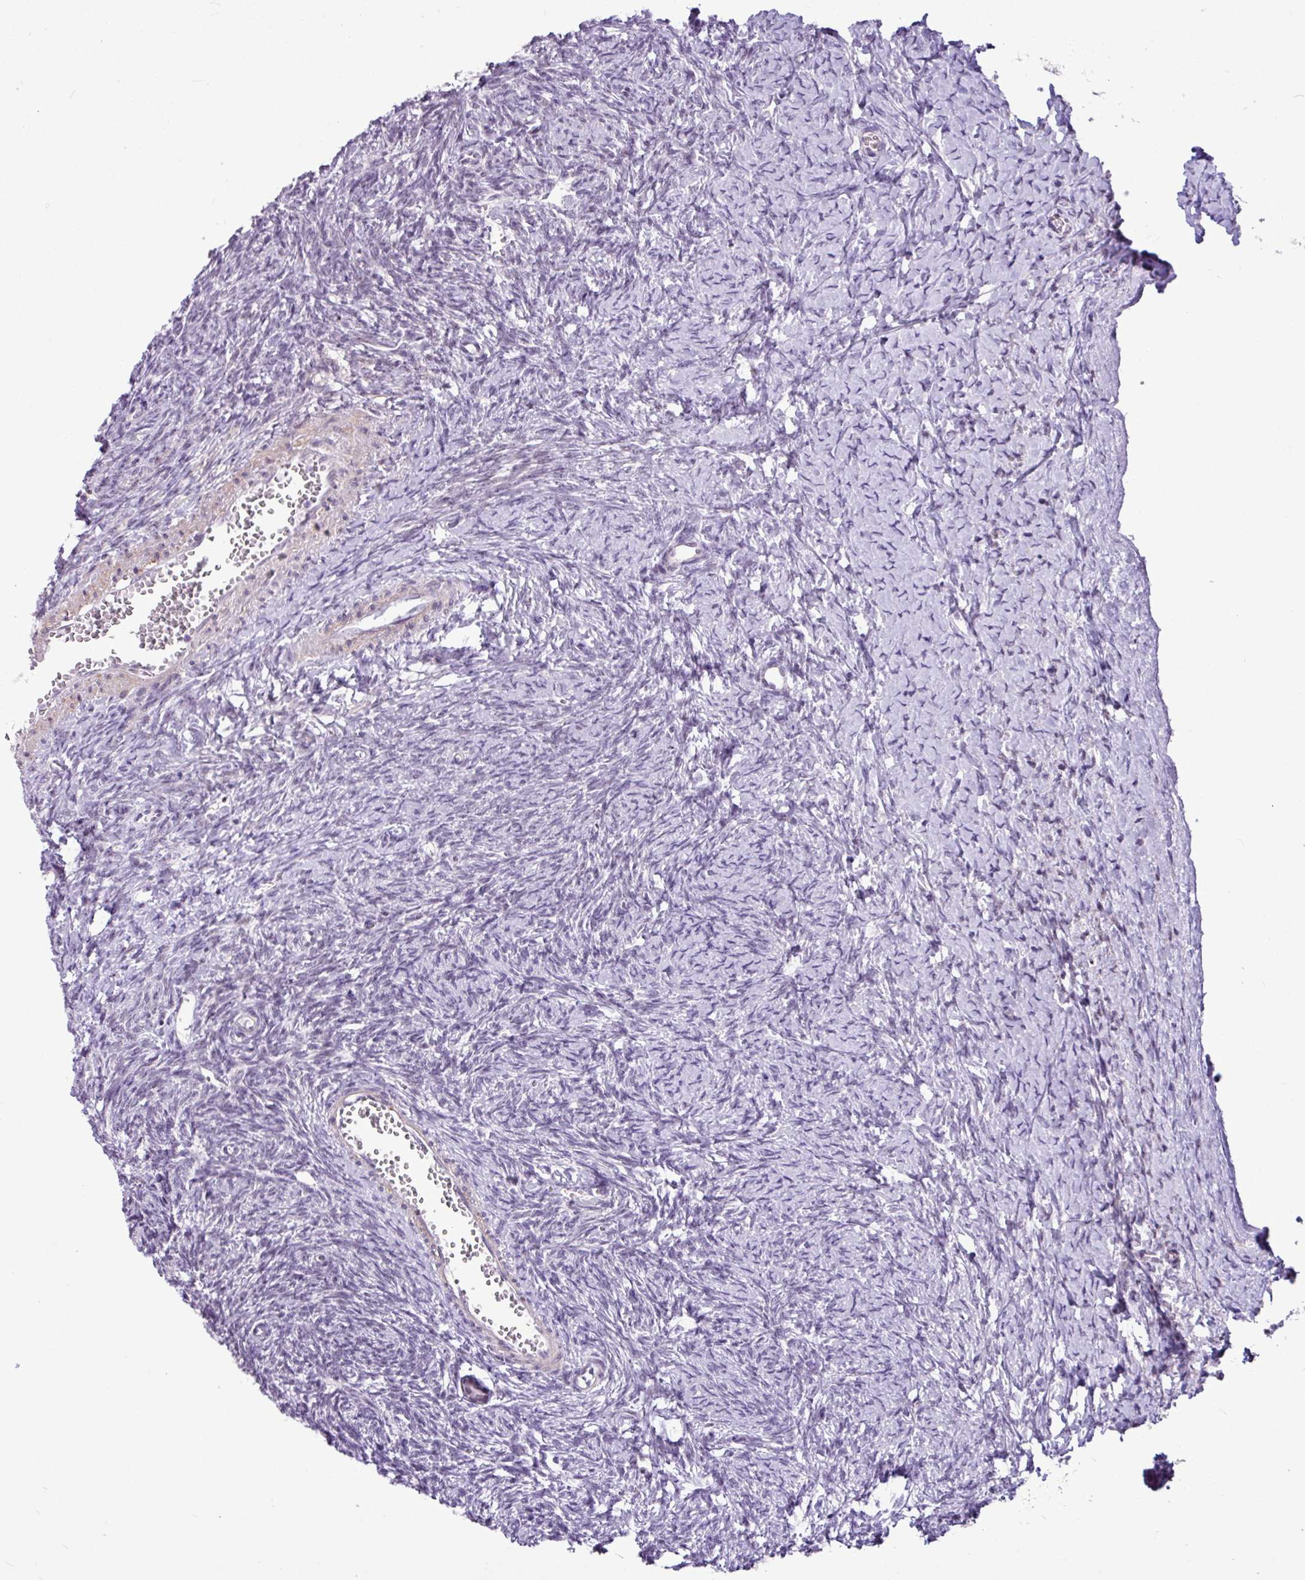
{"staining": {"intensity": "moderate", "quantity": "25%-75%", "location": "nuclear"}, "tissue": "ovary", "cell_type": "Follicle cells", "image_type": "normal", "snomed": [{"axis": "morphology", "description": "Normal tissue, NOS"}, {"axis": "topography", "description": "Ovary"}], "caption": "Immunohistochemical staining of normal ovary demonstrates moderate nuclear protein positivity in about 25%-75% of follicle cells.", "gene": "UTP18", "patient": {"sex": "female", "age": 39}}